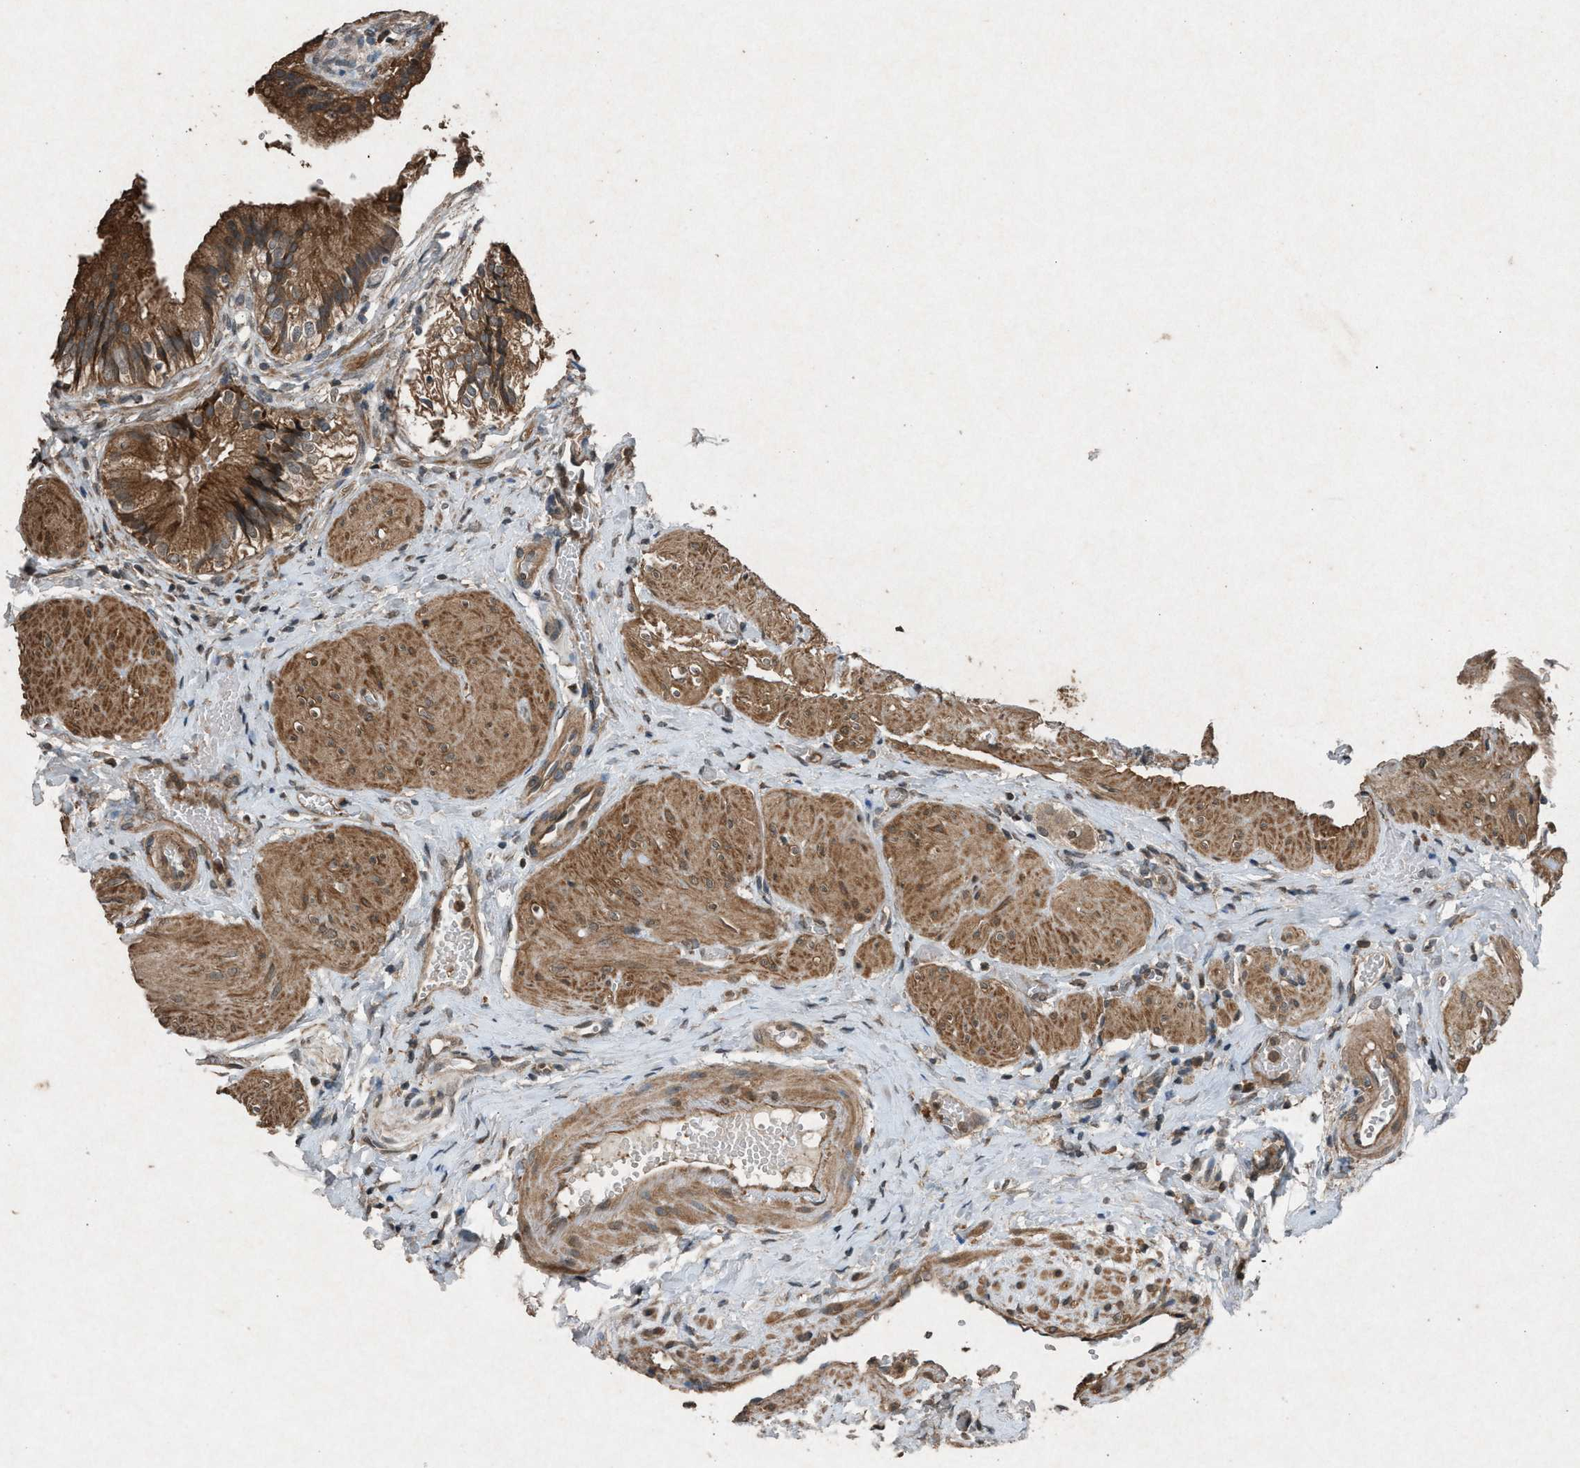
{"staining": {"intensity": "moderate", "quantity": ">75%", "location": "cytoplasmic/membranous"}, "tissue": "gallbladder", "cell_type": "Glandular cells", "image_type": "normal", "snomed": [{"axis": "morphology", "description": "Normal tissue, NOS"}, {"axis": "topography", "description": "Gallbladder"}], "caption": "Human gallbladder stained for a protein (brown) shows moderate cytoplasmic/membranous positive expression in approximately >75% of glandular cells.", "gene": "CALR", "patient": {"sex": "male", "age": 65}}